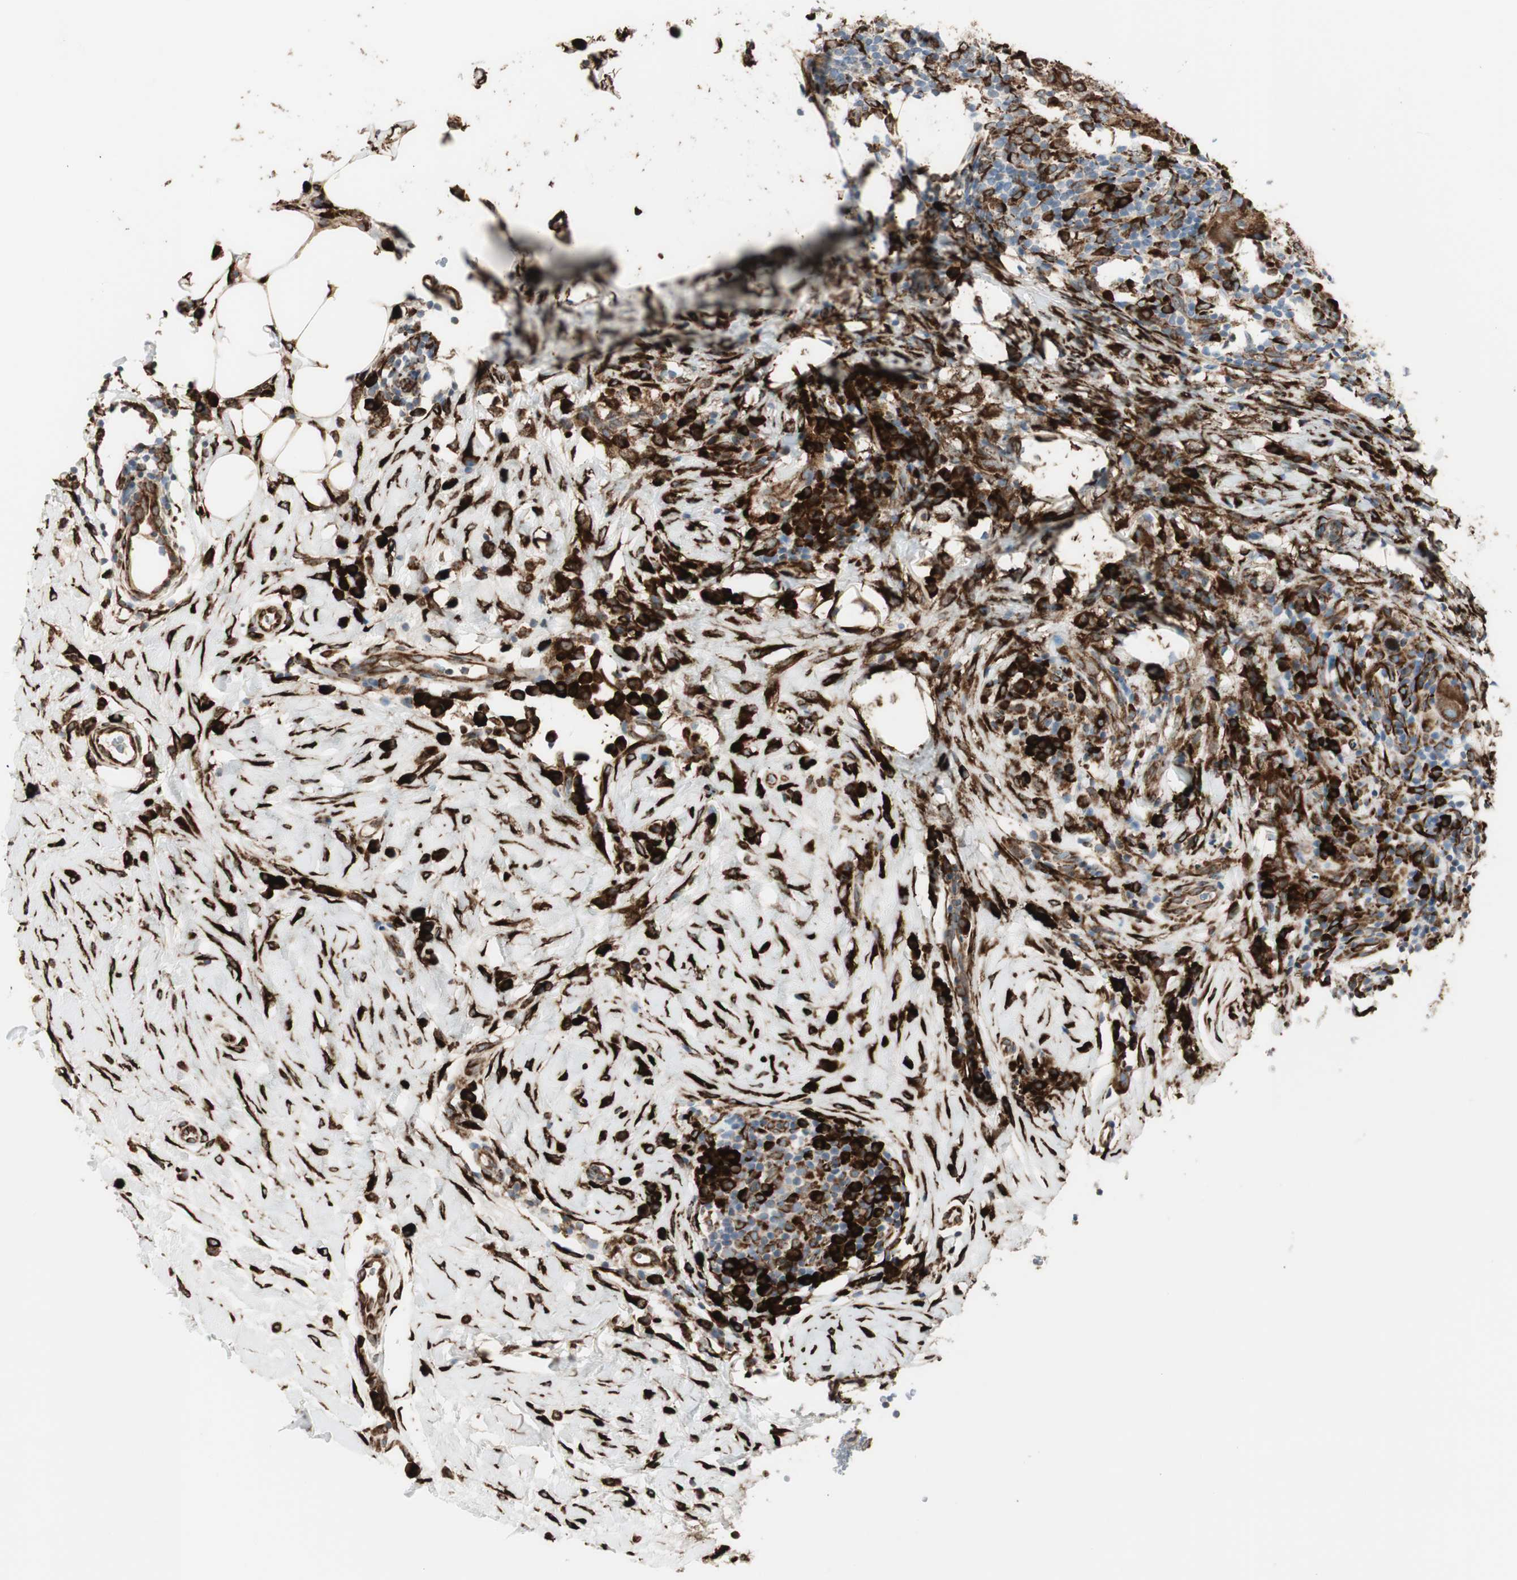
{"staining": {"intensity": "strong", "quantity": ">75%", "location": "cytoplasmic/membranous"}, "tissue": "breast cancer", "cell_type": "Tumor cells", "image_type": "cancer", "snomed": [{"axis": "morphology", "description": "Duct carcinoma"}, {"axis": "topography", "description": "Breast"}], "caption": "Immunohistochemistry of breast cancer shows high levels of strong cytoplasmic/membranous staining in about >75% of tumor cells.", "gene": "RRBP1", "patient": {"sex": "female", "age": 37}}